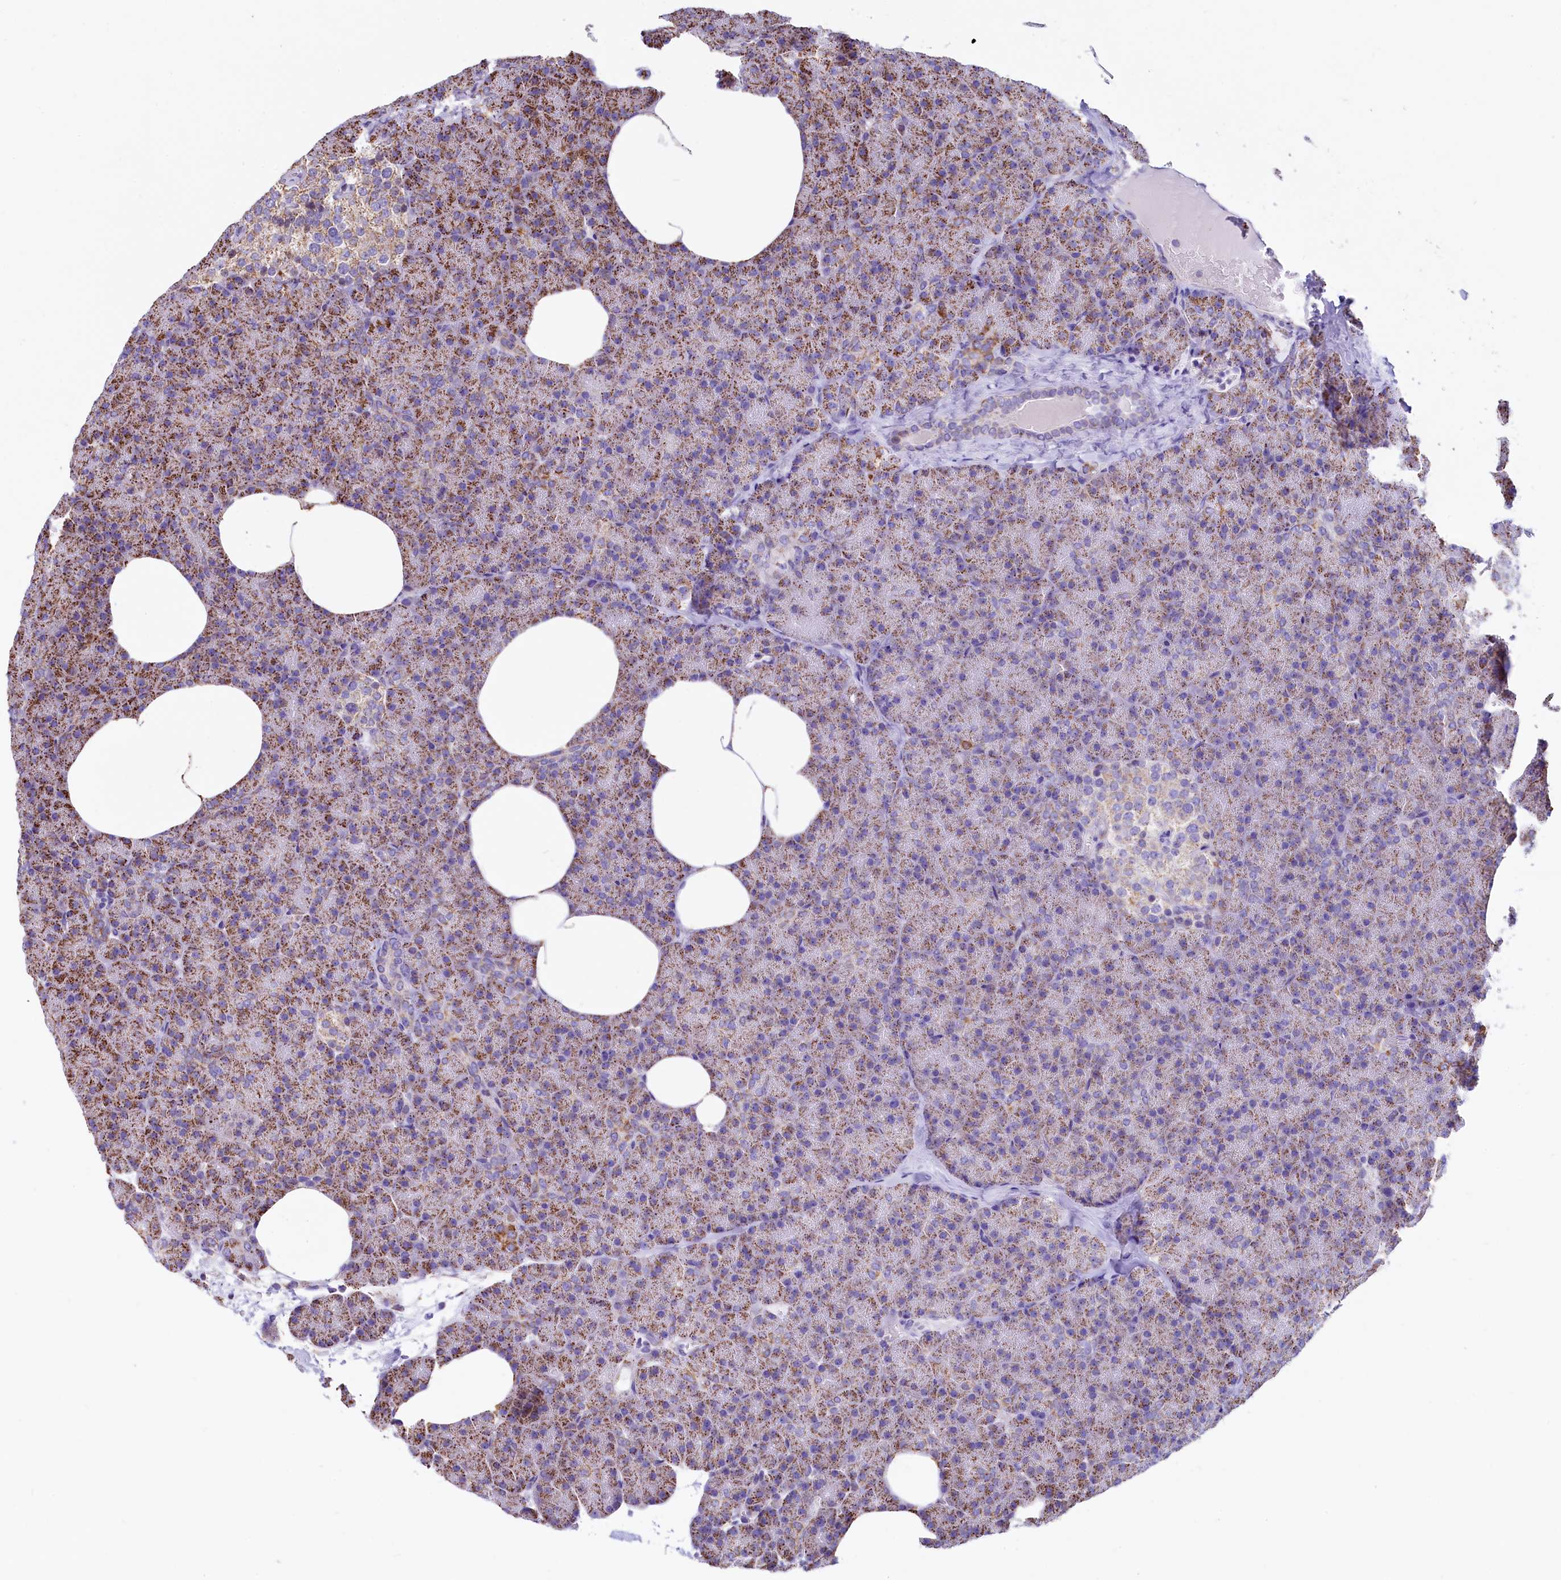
{"staining": {"intensity": "moderate", "quantity": "25%-75%", "location": "cytoplasmic/membranous"}, "tissue": "pancreas", "cell_type": "Exocrine glandular cells", "image_type": "normal", "snomed": [{"axis": "morphology", "description": "Normal tissue, NOS"}, {"axis": "morphology", "description": "Carcinoid, malignant, NOS"}, {"axis": "topography", "description": "Pancreas"}], "caption": "Pancreas stained with DAB immunohistochemistry (IHC) shows medium levels of moderate cytoplasmic/membranous staining in approximately 25%-75% of exocrine glandular cells.", "gene": "VWCE", "patient": {"sex": "female", "age": 35}}